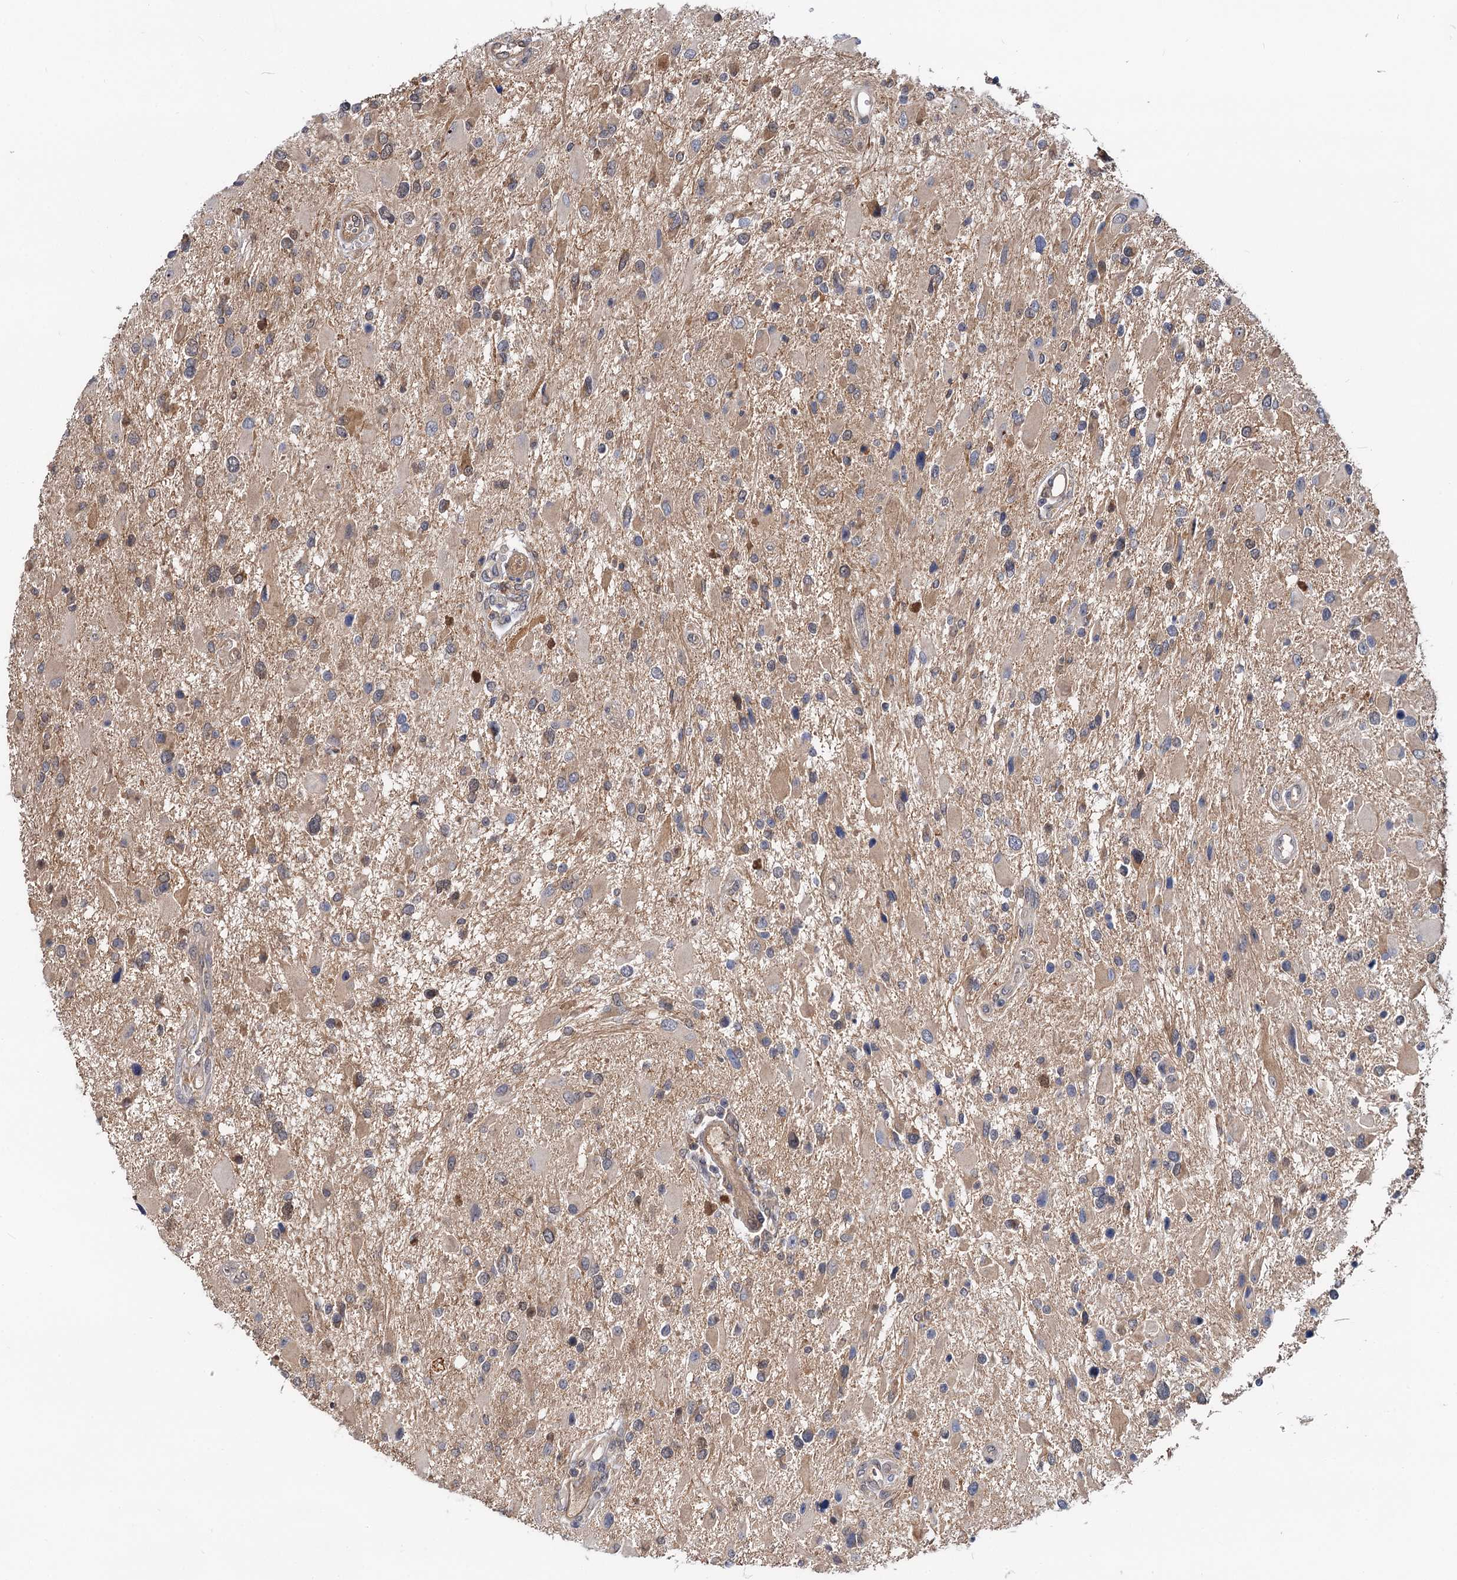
{"staining": {"intensity": "weak", "quantity": ">75%", "location": "cytoplasmic/membranous"}, "tissue": "glioma", "cell_type": "Tumor cells", "image_type": "cancer", "snomed": [{"axis": "morphology", "description": "Glioma, malignant, High grade"}, {"axis": "topography", "description": "Brain"}], "caption": "Protein expression analysis of glioma exhibits weak cytoplasmic/membranous expression in about >75% of tumor cells.", "gene": "SNX15", "patient": {"sex": "male", "age": 53}}